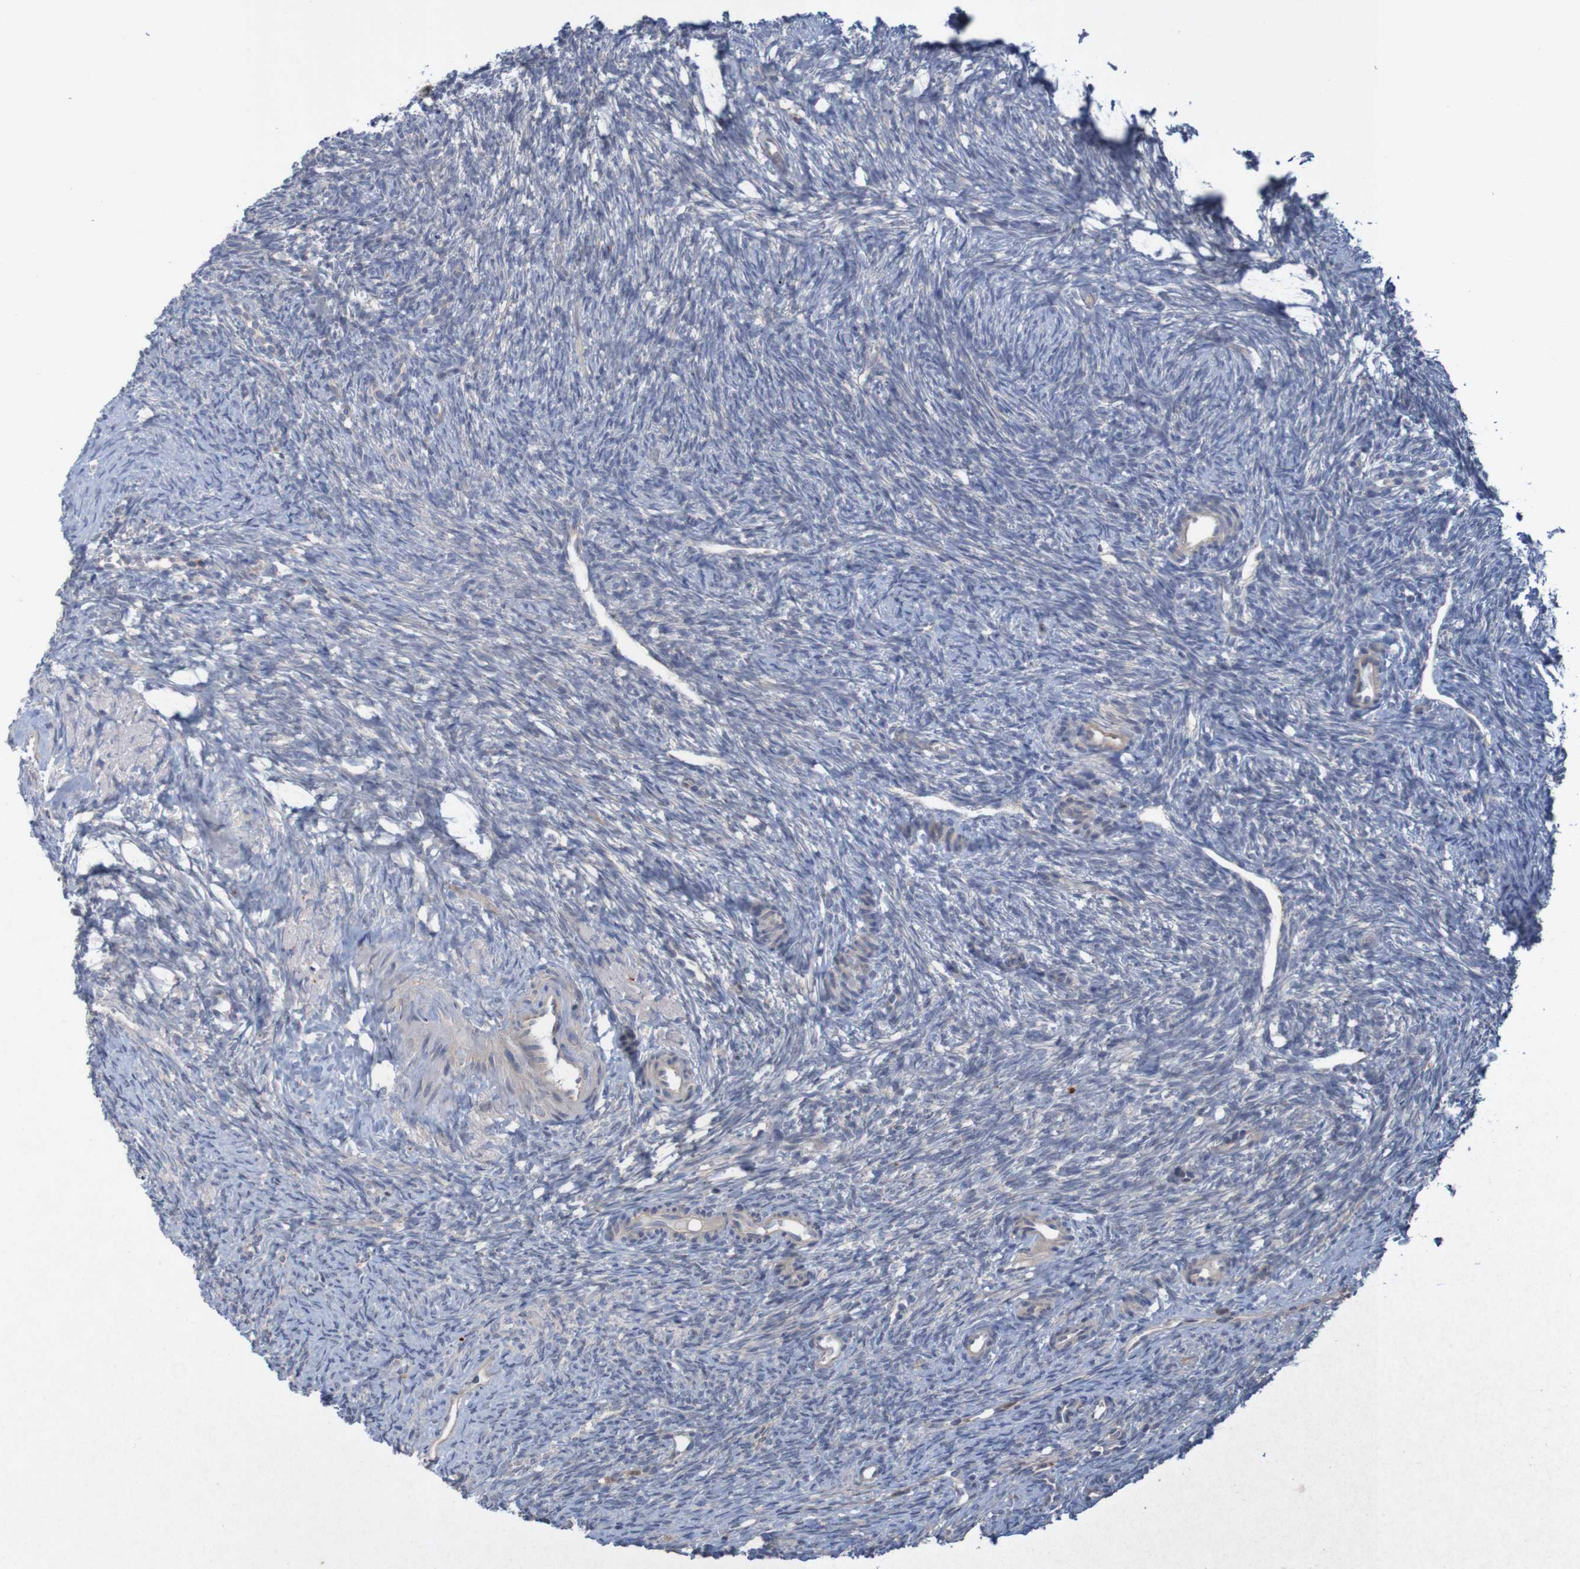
{"staining": {"intensity": "weak", "quantity": "25%-75%", "location": "cytoplasmic/membranous"}, "tissue": "ovary", "cell_type": "Ovarian stroma cells", "image_type": "normal", "snomed": [{"axis": "morphology", "description": "Normal tissue, NOS"}, {"axis": "topography", "description": "Ovary"}], "caption": "Brown immunohistochemical staining in normal human ovary exhibits weak cytoplasmic/membranous positivity in about 25%-75% of ovarian stroma cells.", "gene": "NAV2", "patient": {"sex": "female", "age": 41}}